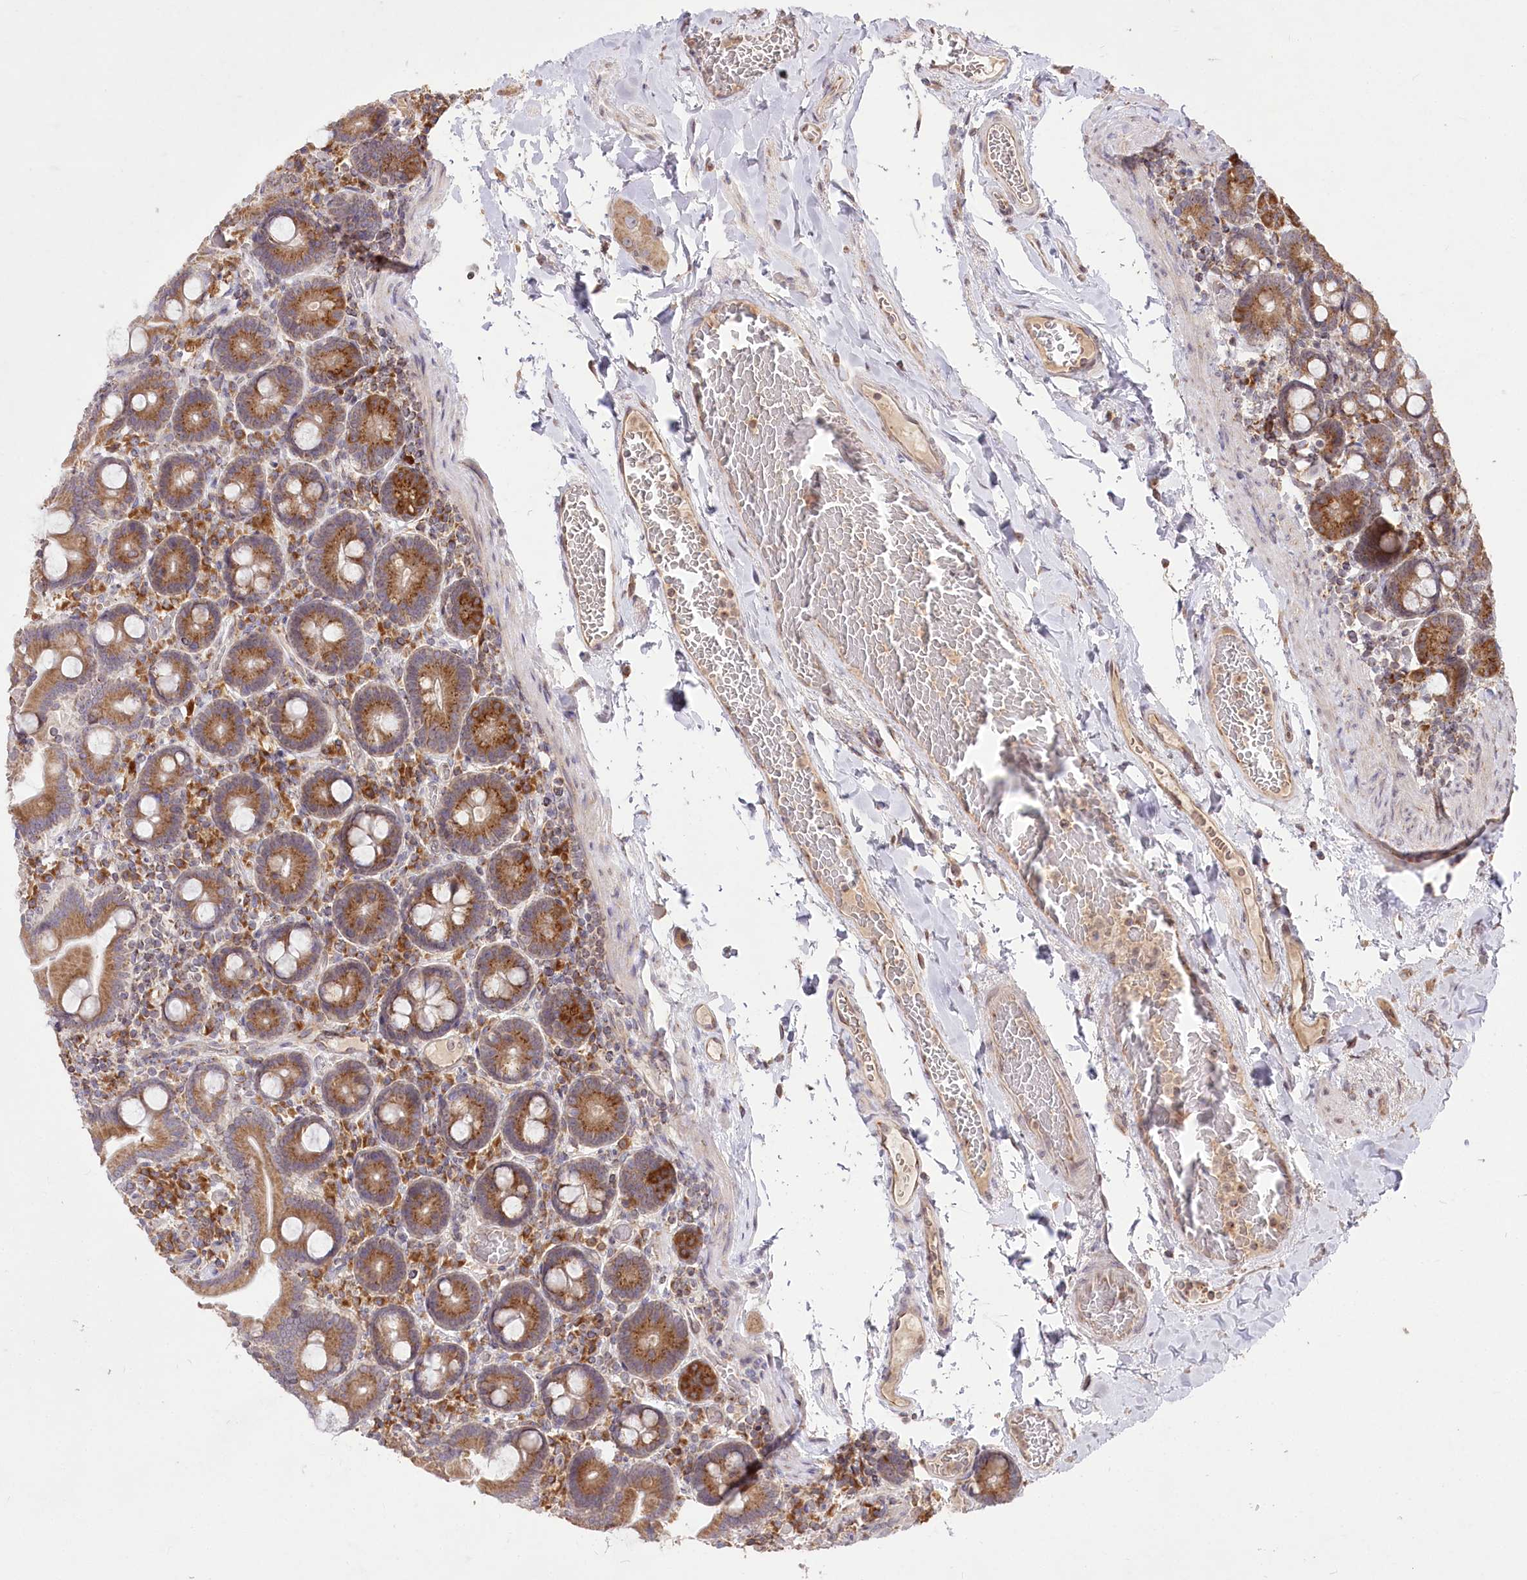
{"staining": {"intensity": "moderate", "quantity": ">75%", "location": "cytoplasmic/membranous"}, "tissue": "duodenum", "cell_type": "Glandular cells", "image_type": "normal", "snomed": [{"axis": "morphology", "description": "Normal tissue, NOS"}, {"axis": "topography", "description": "Duodenum"}], "caption": "Normal duodenum was stained to show a protein in brown. There is medium levels of moderate cytoplasmic/membranous staining in about >75% of glandular cells.", "gene": "STT3B", "patient": {"sex": "male", "age": 55}}